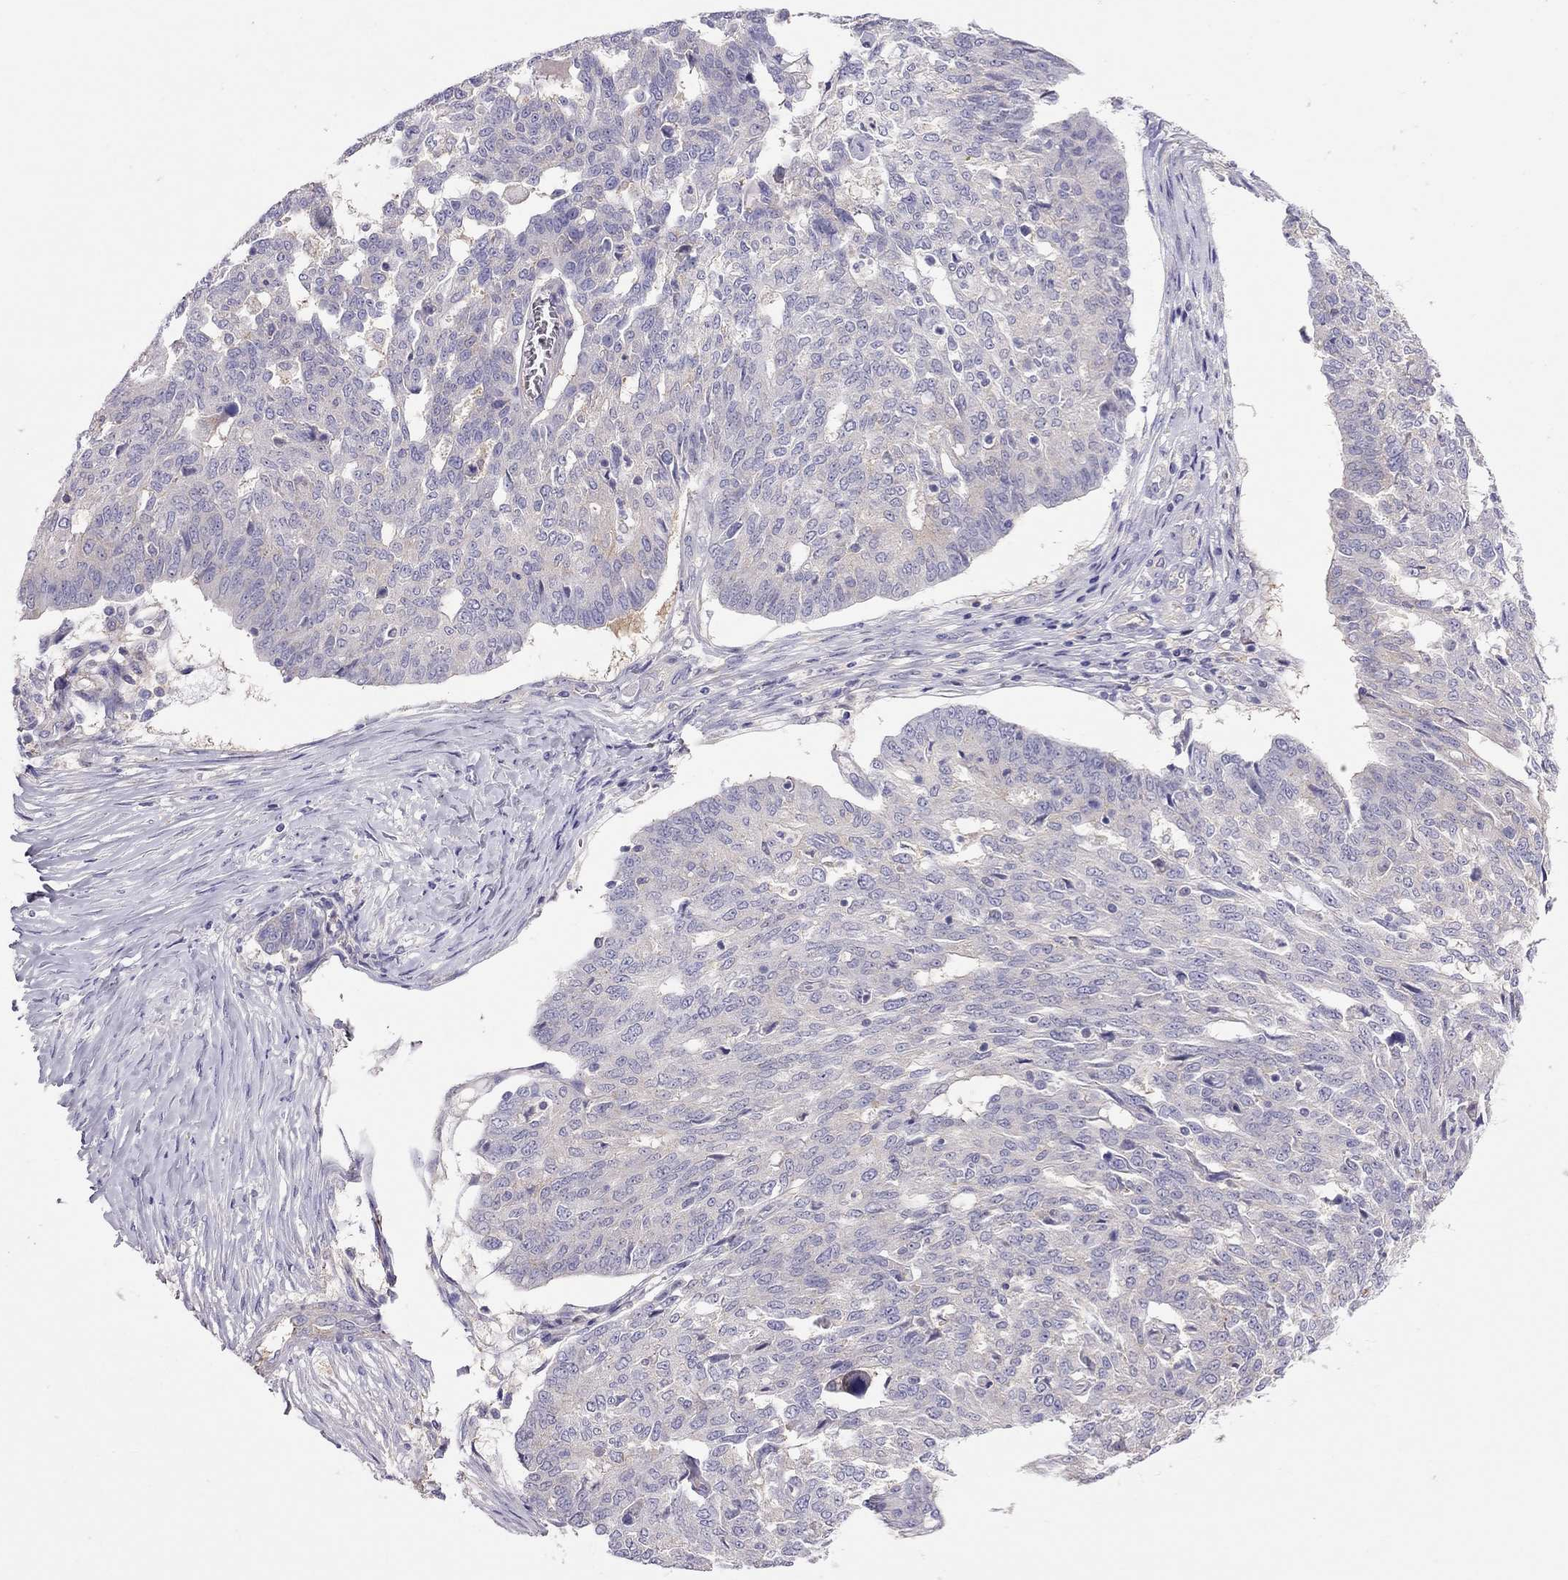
{"staining": {"intensity": "negative", "quantity": "none", "location": "none"}, "tissue": "ovarian cancer", "cell_type": "Tumor cells", "image_type": "cancer", "snomed": [{"axis": "morphology", "description": "Cystadenocarcinoma, serous, NOS"}, {"axis": "topography", "description": "Ovary"}], "caption": "DAB (3,3'-diaminobenzidine) immunohistochemical staining of human ovarian cancer demonstrates no significant staining in tumor cells.", "gene": "ALOX15B", "patient": {"sex": "female", "age": 67}}